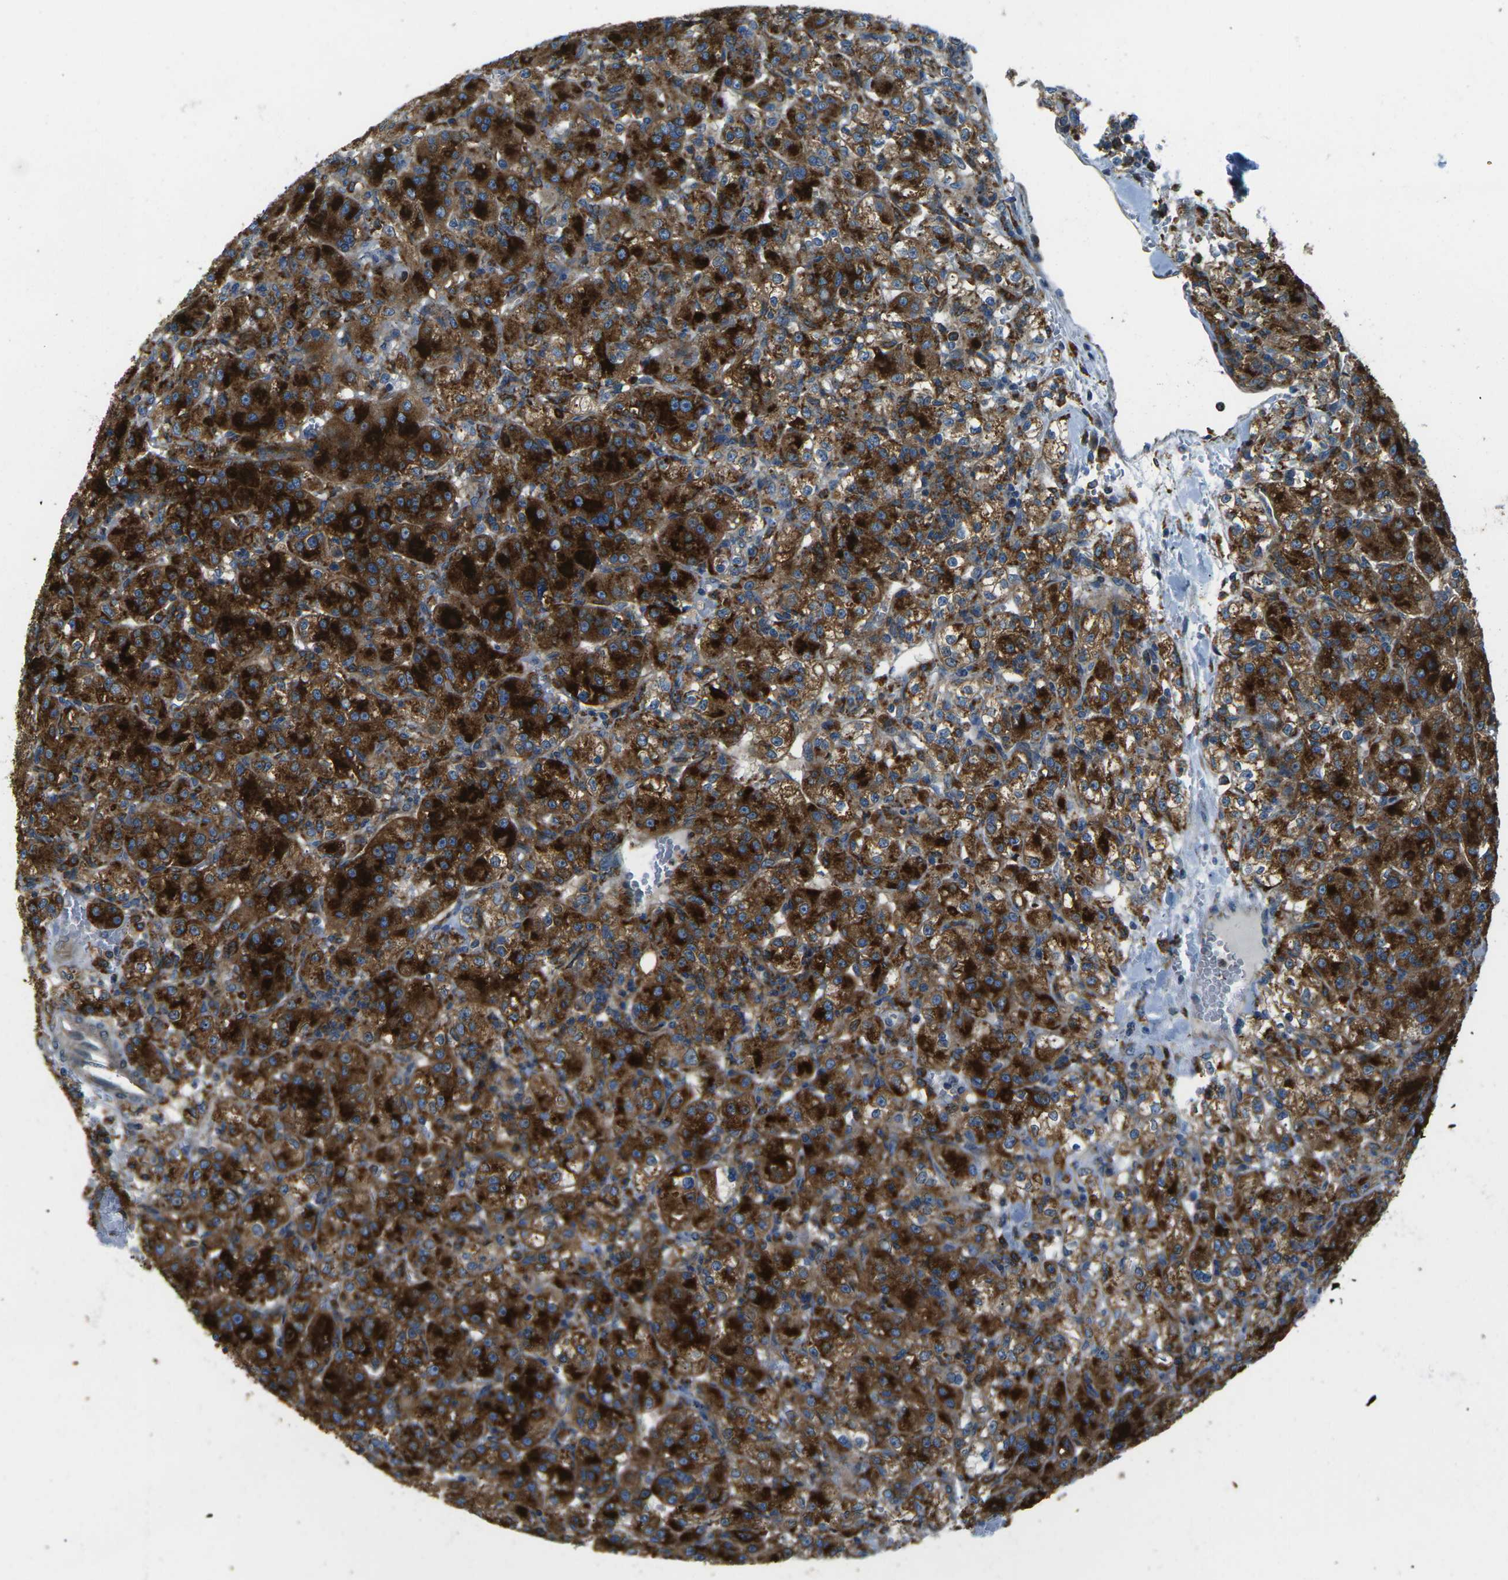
{"staining": {"intensity": "strong", "quantity": ">75%", "location": "cytoplasmic/membranous"}, "tissue": "renal cancer", "cell_type": "Tumor cells", "image_type": "cancer", "snomed": [{"axis": "morphology", "description": "Normal tissue, NOS"}, {"axis": "morphology", "description": "Adenocarcinoma, NOS"}, {"axis": "topography", "description": "Kidney"}], "caption": "Human renal adenocarcinoma stained with a protein marker displays strong staining in tumor cells.", "gene": "CDK17", "patient": {"sex": "male", "age": 61}}